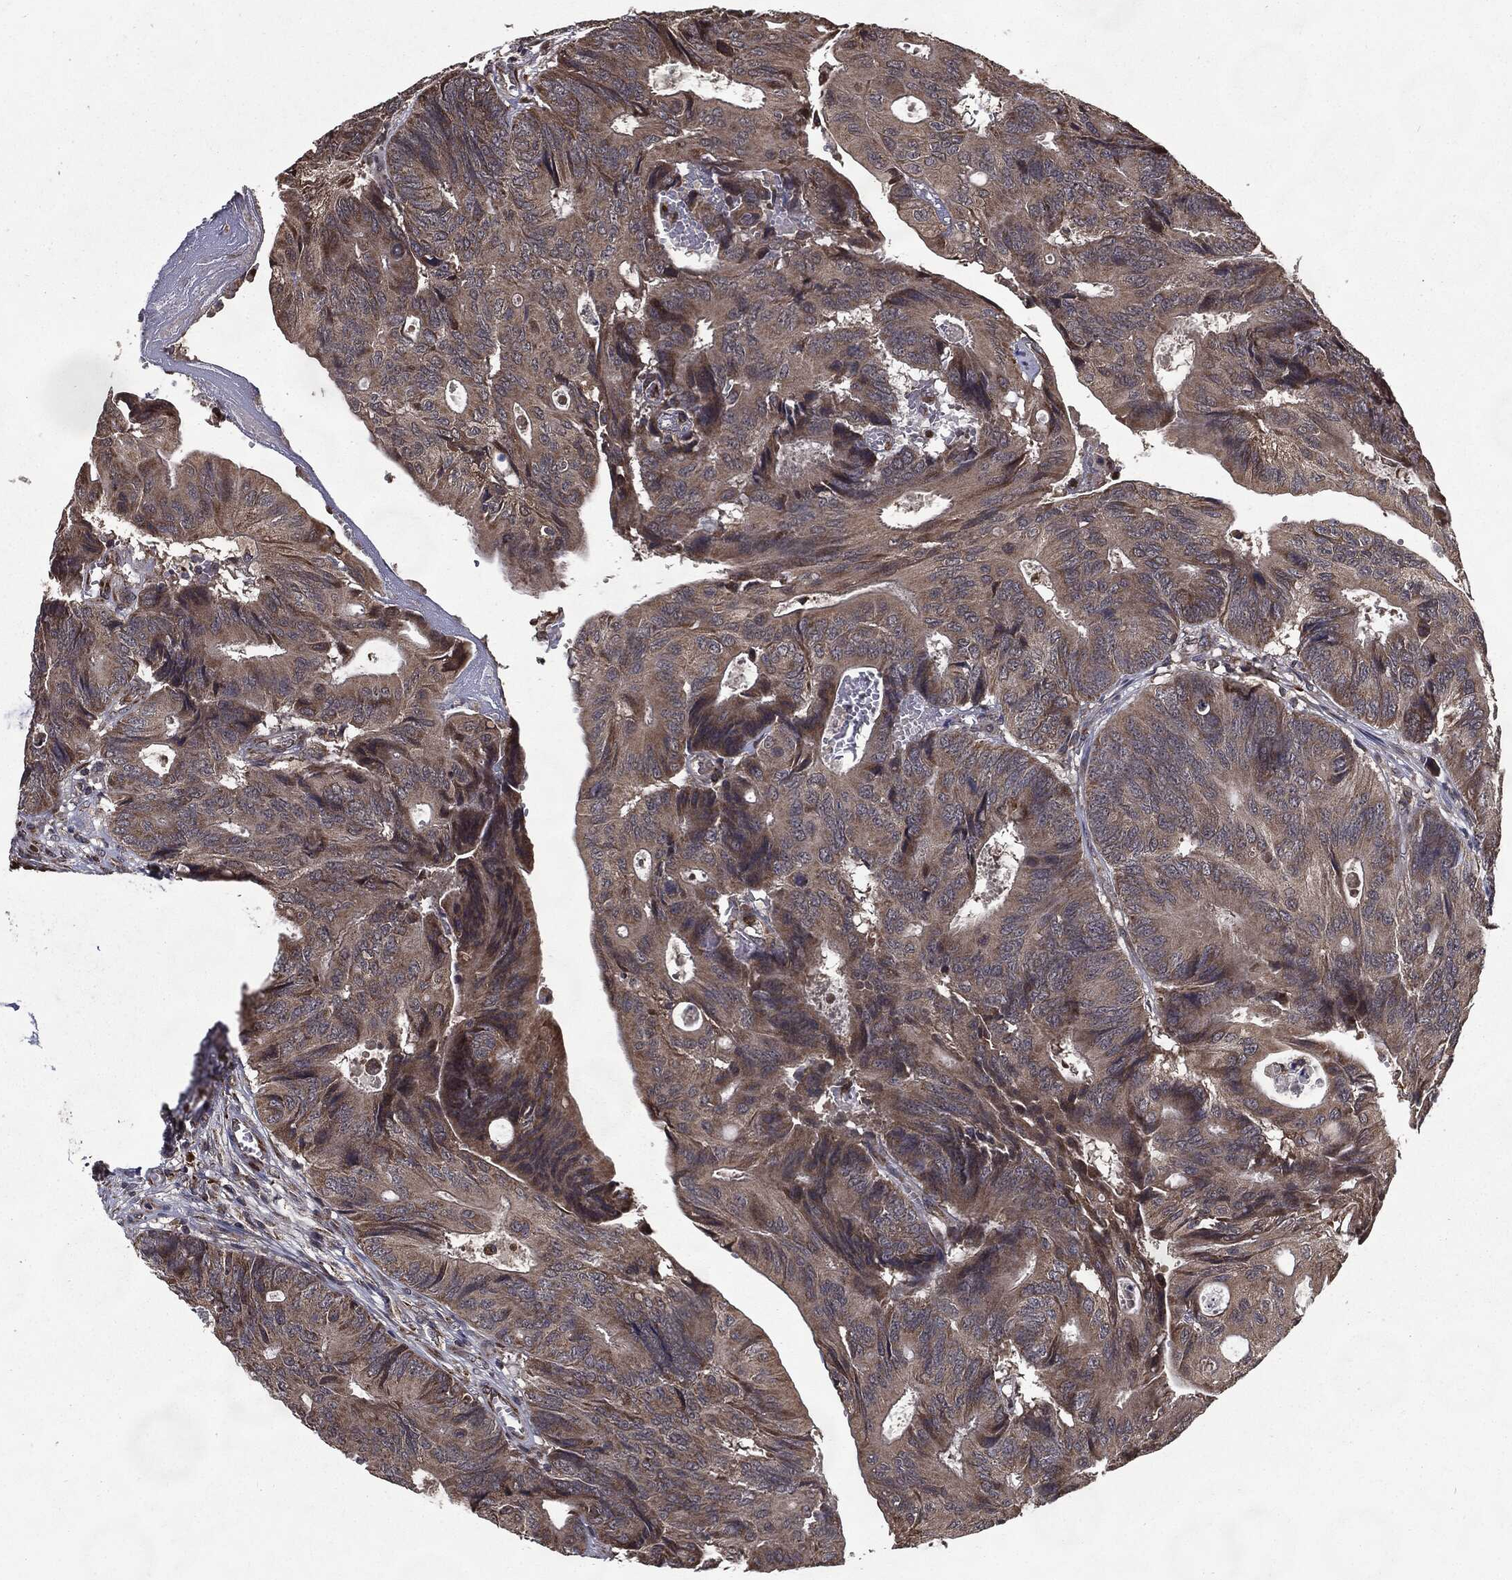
{"staining": {"intensity": "moderate", "quantity": ">75%", "location": "cytoplasmic/membranous"}, "tissue": "colorectal cancer", "cell_type": "Tumor cells", "image_type": "cancer", "snomed": [{"axis": "morphology", "description": "Normal tissue, NOS"}, {"axis": "morphology", "description": "Adenocarcinoma, NOS"}, {"axis": "topography", "description": "Colon"}], "caption": "Immunohistochemistry of adenocarcinoma (colorectal) reveals medium levels of moderate cytoplasmic/membranous staining in approximately >75% of tumor cells.", "gene": "HDAC5", "patient": {"sex": "male", "age": 65}}